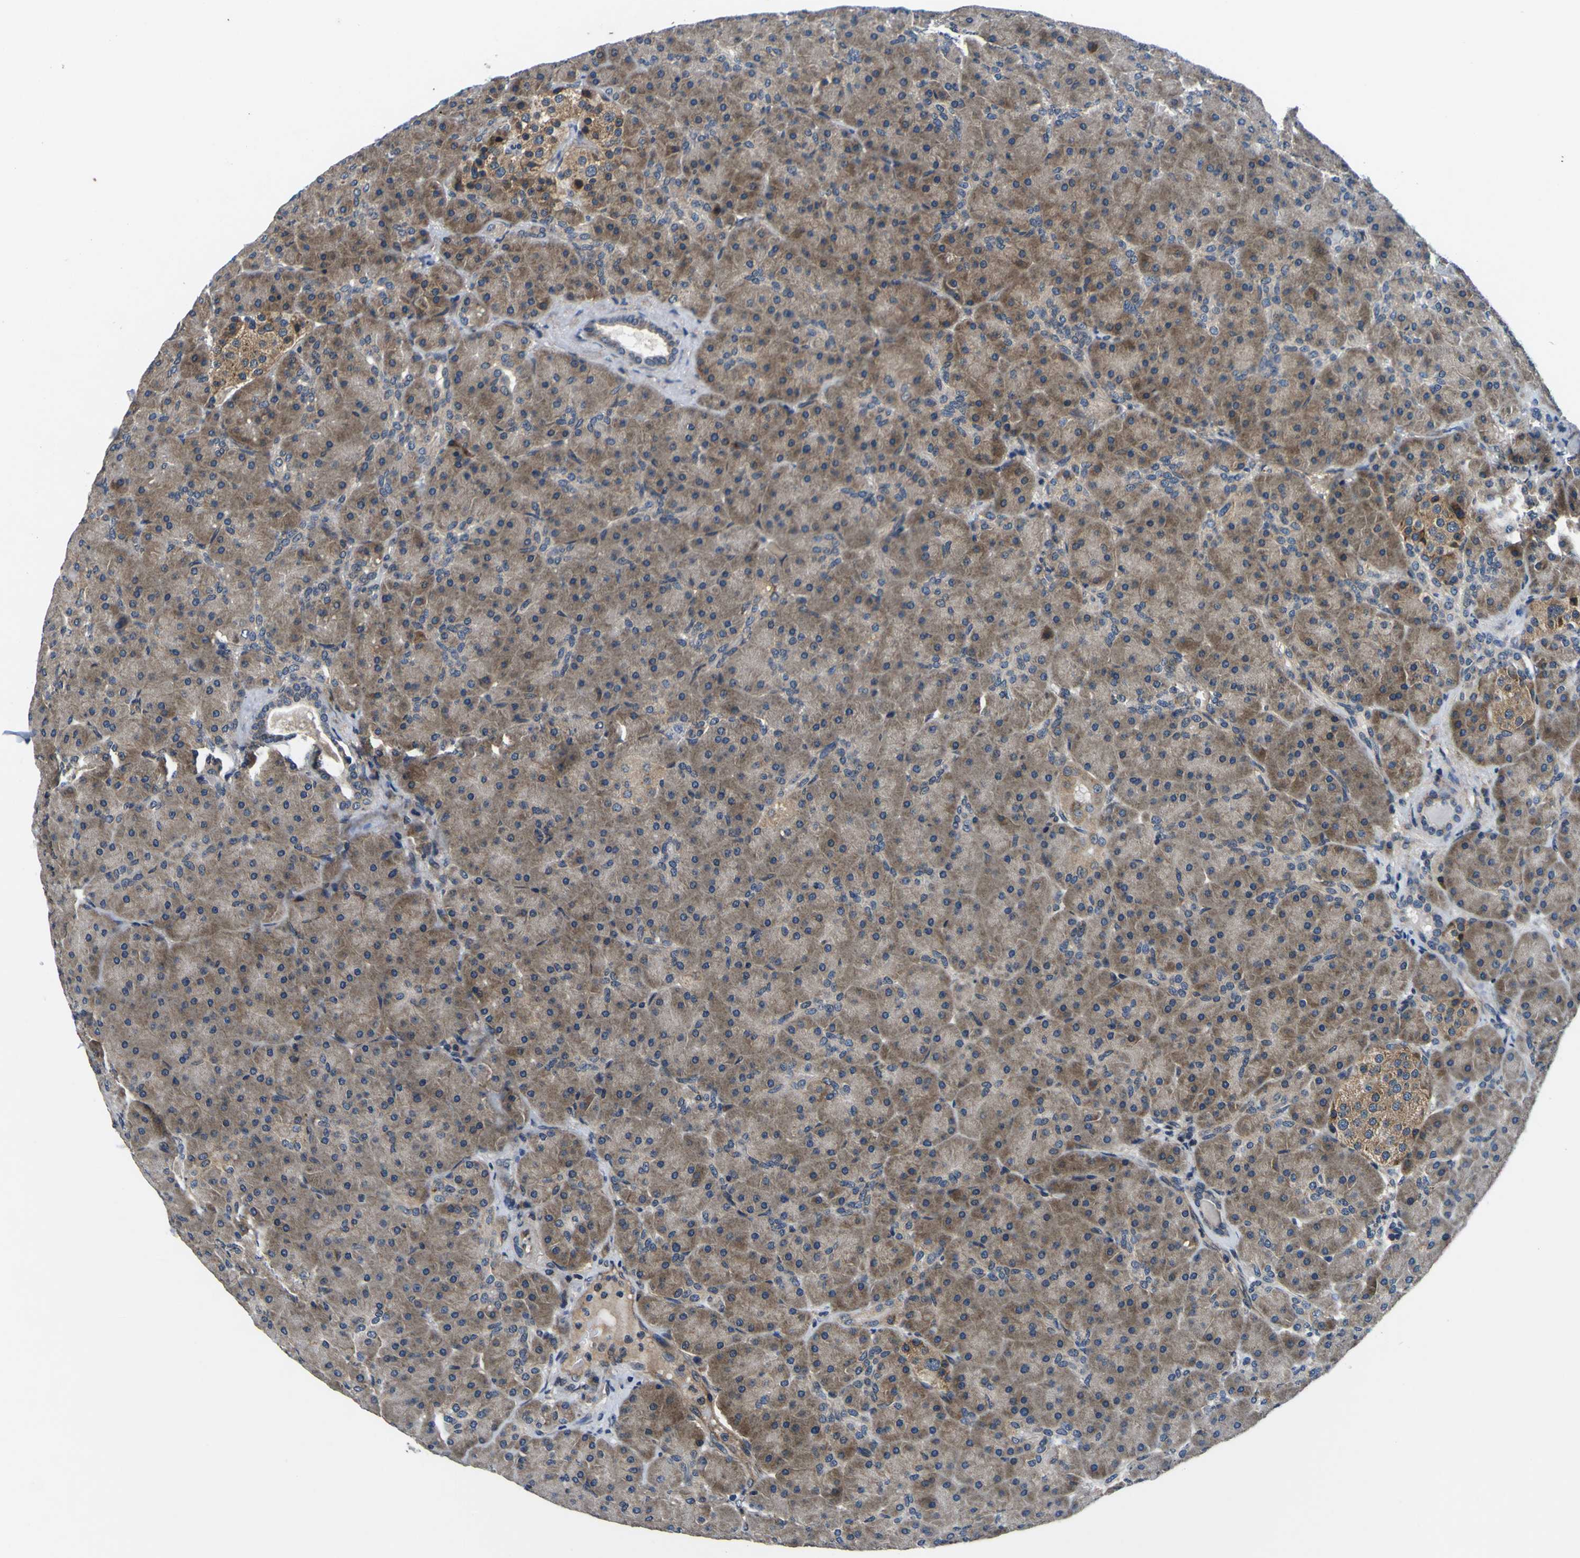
{"staining": {"intensity": "moderate", "quantity": ">75%", "location": "cytoplasmic/membranous"}, "tissue": "pancreas", "cell_type": "Exocrine glandular cells", "image_type": "normal", "snomed": [{"axis": "morphology", "description": "Normal tissue, NOS"}, {"axis": "topography", "description": "Pancreas"}], "caption": "Brown immunohistochemical staining in unremarkable pancreas exhibits moderate cytoplasmic/membranous staining in about >75% of exocrine glandular cells. Nuclei are stained in blue.", "gene": "EPHB4", "patient": {"sex": "male", "age": 66}}